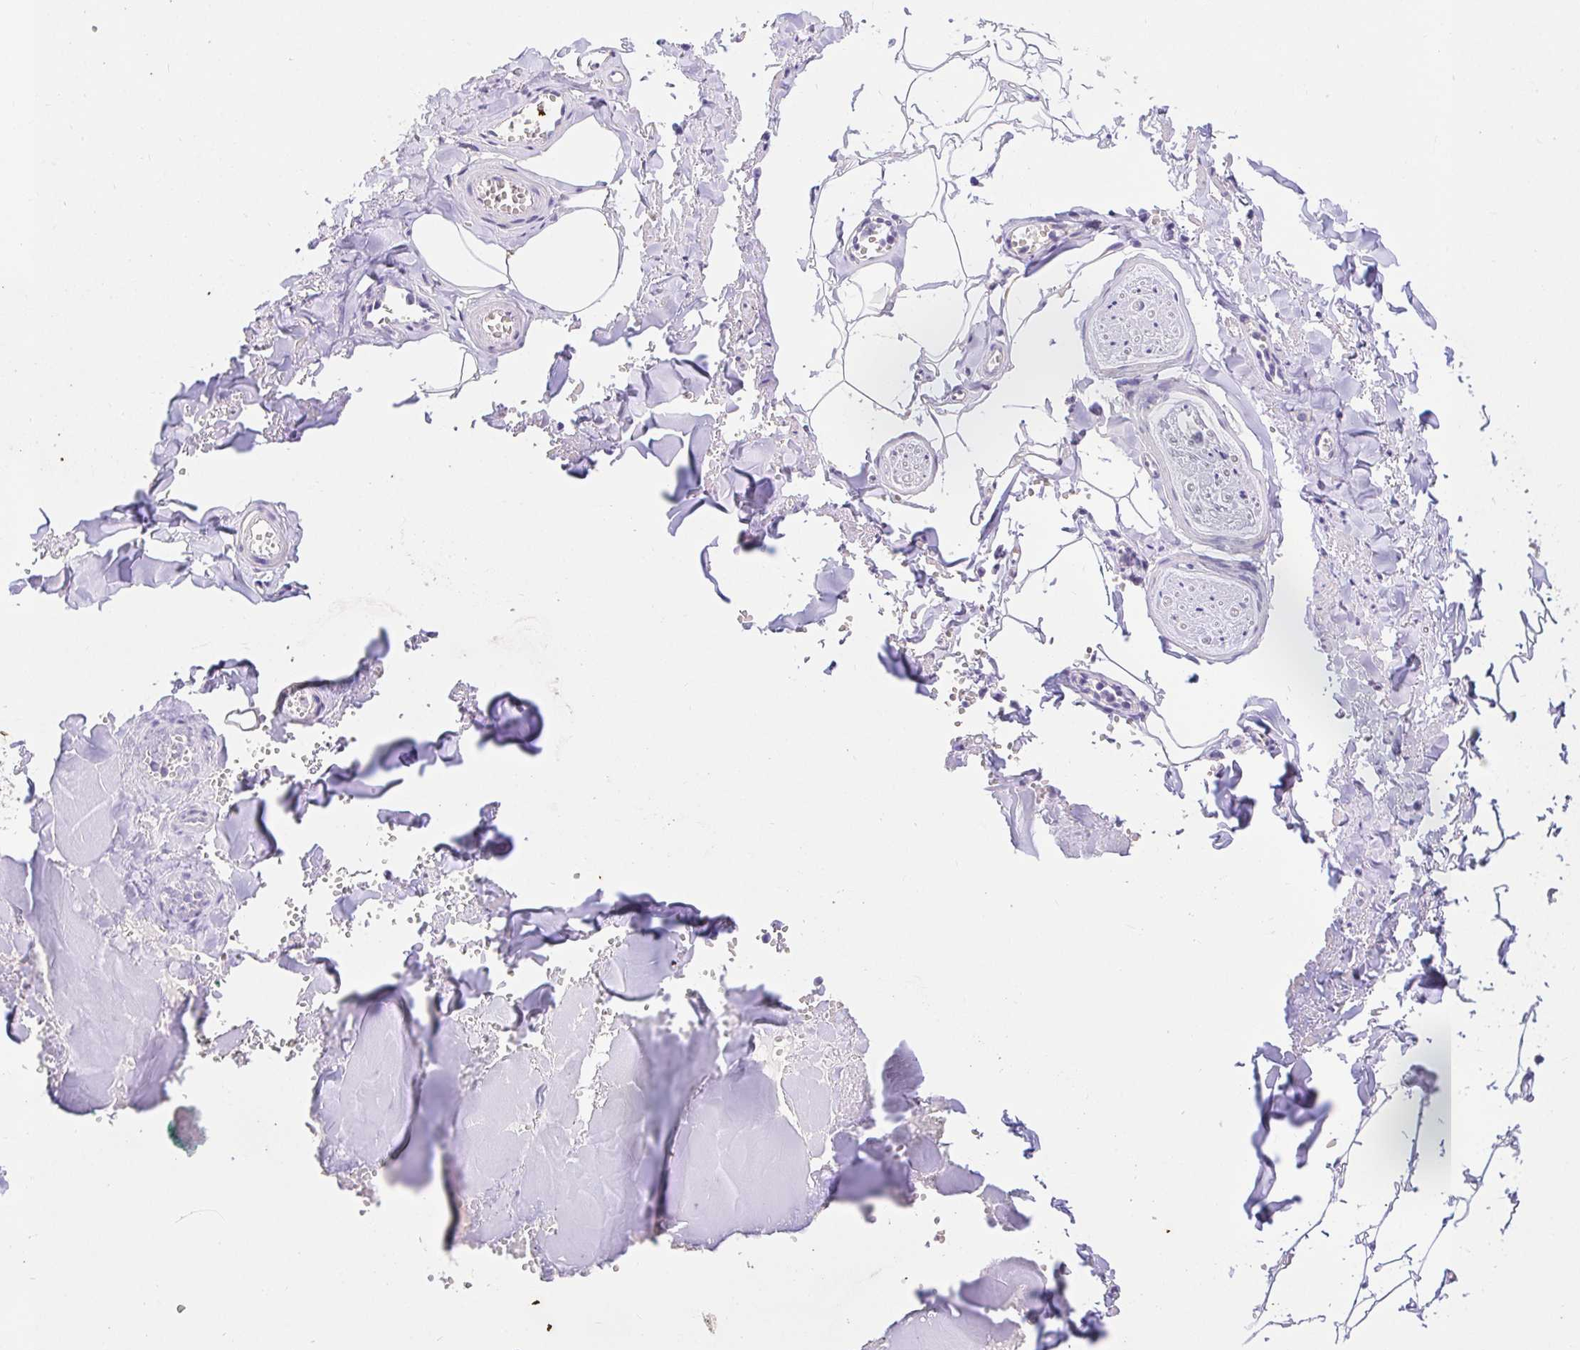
{"staining": {"intensity": "negative", "quantity": "none", "location": "none"}, "tissue": "adipose tissue", "cell_type": "Adipocytes", "image_type": "normal", "snomed": [{"axis": "morphology", "description": "Normal tissue, NOS"}, {"axis": "topography", "description": "Vulva"}, {"axis": "topography", "description": "Peripheral nerve tissue"}], "caption": "Adipocytes are negative for brown protein staining in benign adipose tissue.", "gene": "CDO1", "patient": {"sex": "female", "age": 66}}